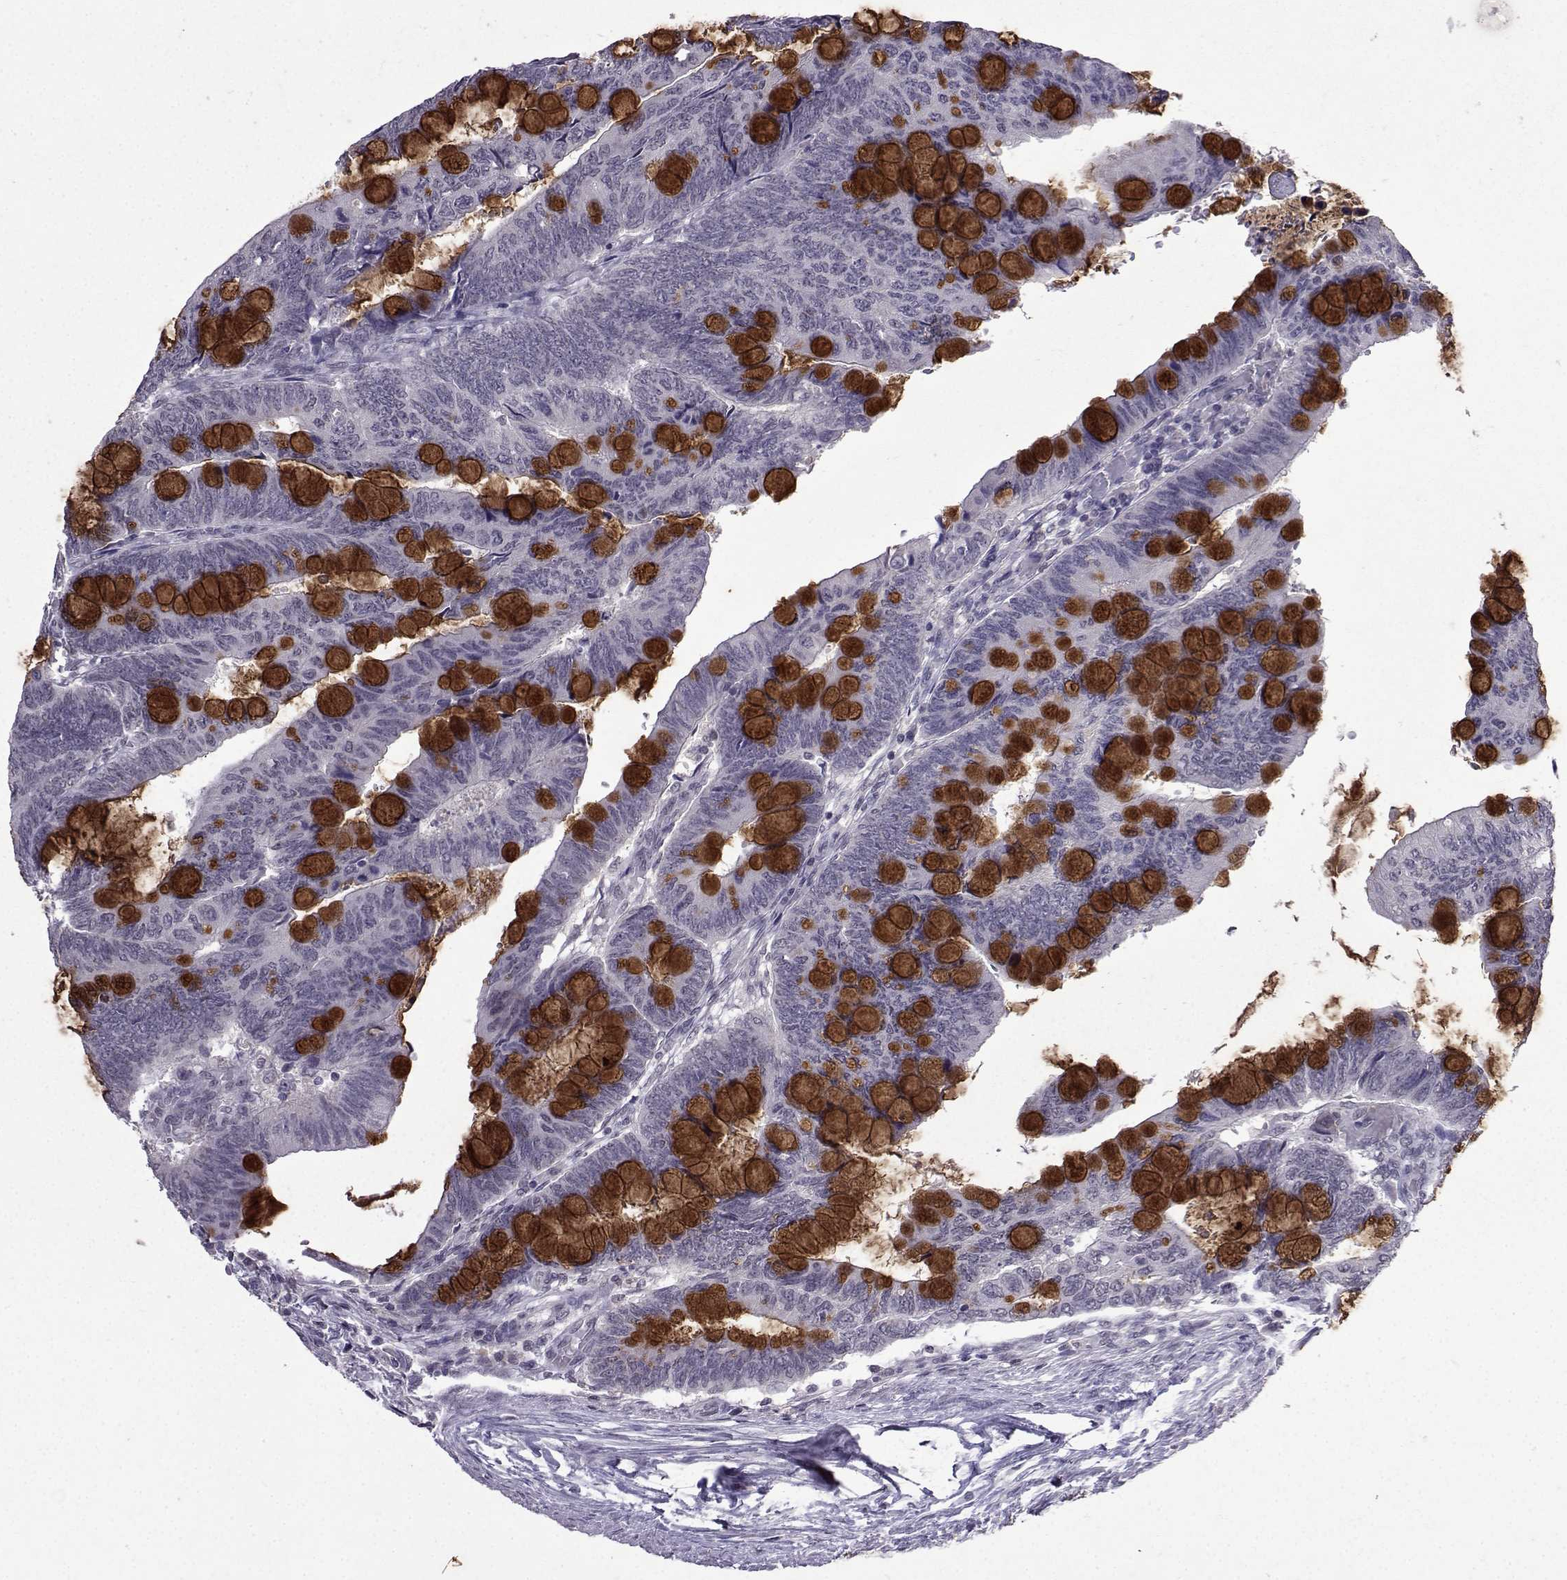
{"staining": {"intensity": "strong", "quantity": "25%-75%", "location": "cytoplasmic/membranous"}, "tissue": "colorectal cancer", "cell_type": "Tumor cells", "image_type": "cancer", "snomed": [{"axis": "morphology", "description": "Normal tissue, NOS"}, {"axis": "morphology", "description": "Adenocarcinoma, NOS"}, {"axis": "topography", "description": "Rectum"}], "caption": "Tumor cells display high levels of strong cytoplasmic/membranous staining in approximately 25%-75% of cells in human adenocarcinoma (colorectal). (Stains: DAB (3,3'-diaminobenzidine) in brown, nuclei in blue, Microscopy: brightfield microscopy at high magnification).", "gene": "CCL28", "patient": {"sex": "male", "age": 92}}